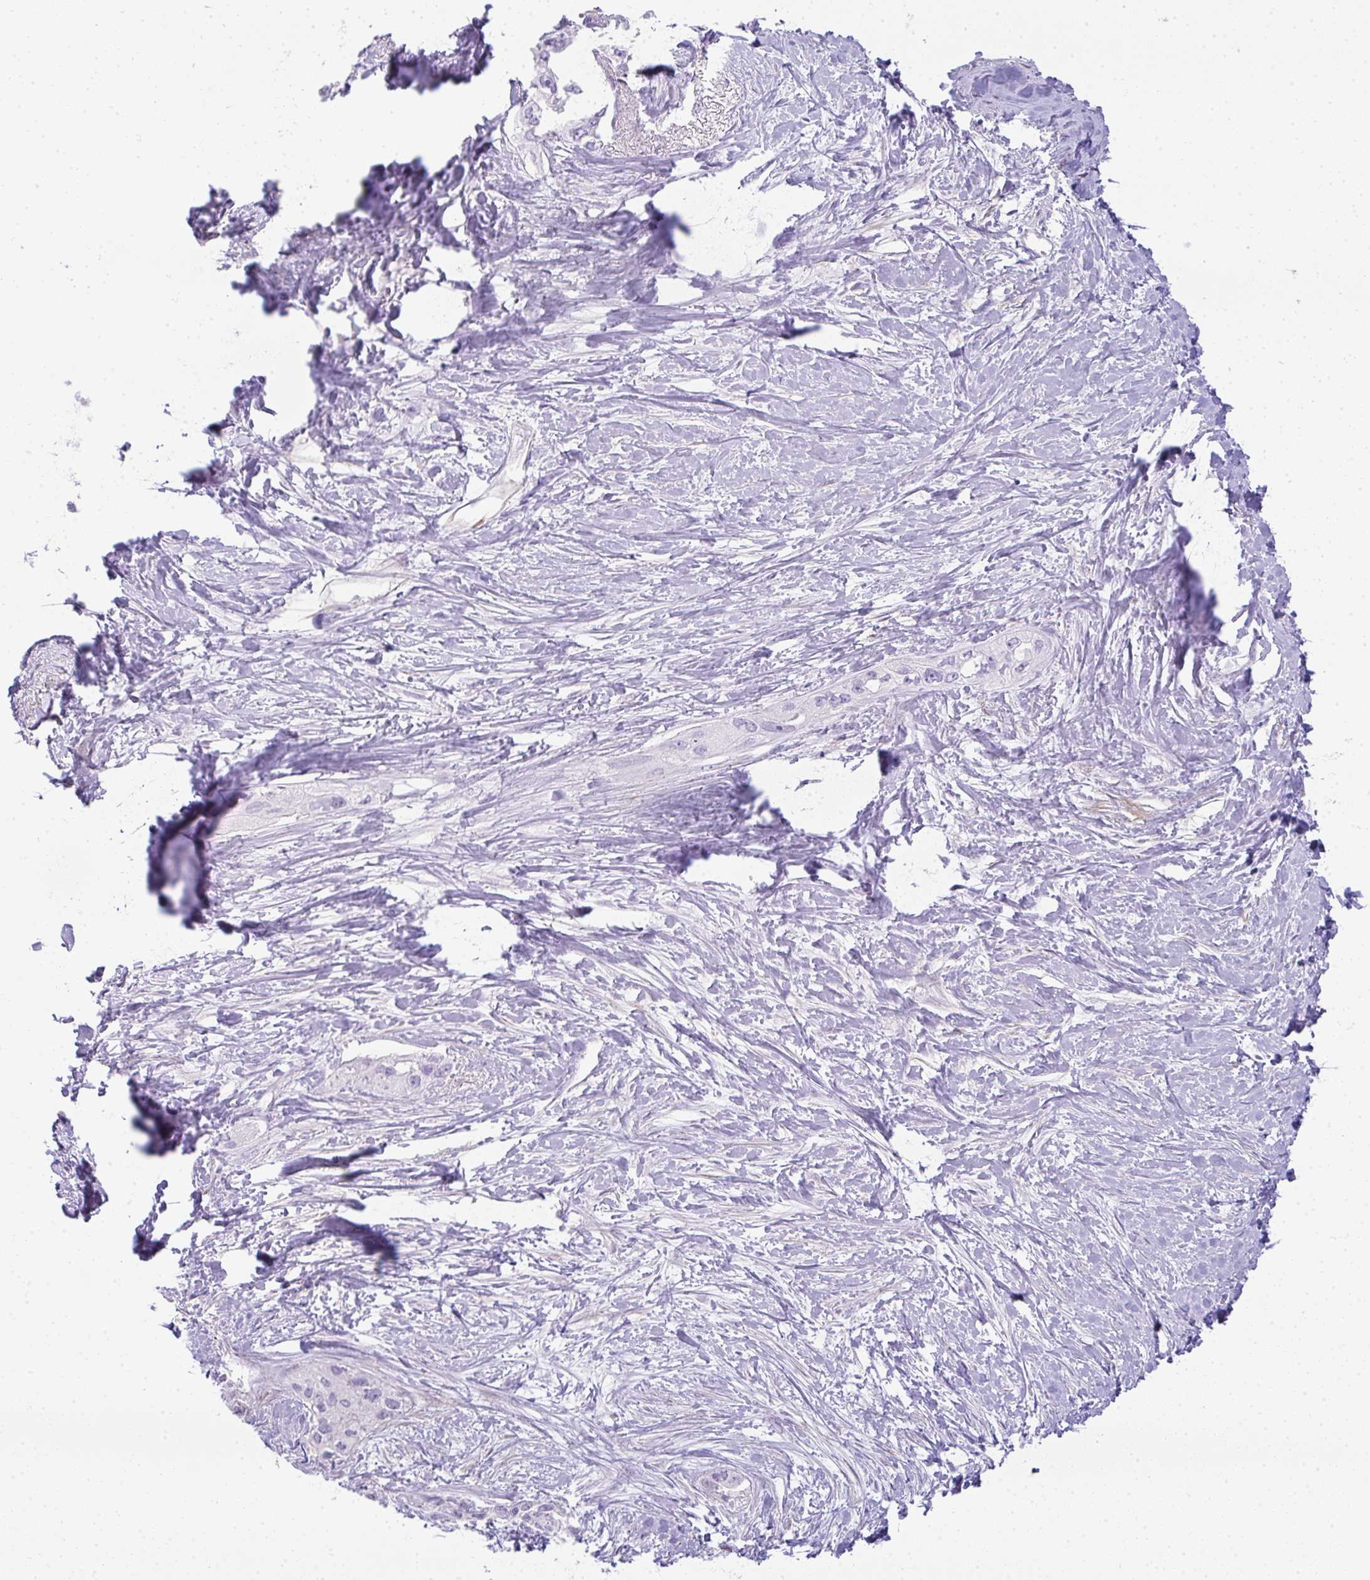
{"staining": {"intensity": "negative", "quantity": "none", "location": "none"}, "tissue": "pancreatic cancer", "cell_type": "Tumor cells", "image_type": "cancer", "snomed": [{"axis": "morphology", "description": "Adenocarcinoma, NOS"}, {"axis": "topography", "description": "Pancreas"}], "caption": "High power microscopy photomicrograph of an immunohistochemistry image of adenocarcinoma (pancreatic), revealing no significant positivity in tumor cells.", "gene": "CDRT15", "patient": {"sex": "female", "age": 50}}